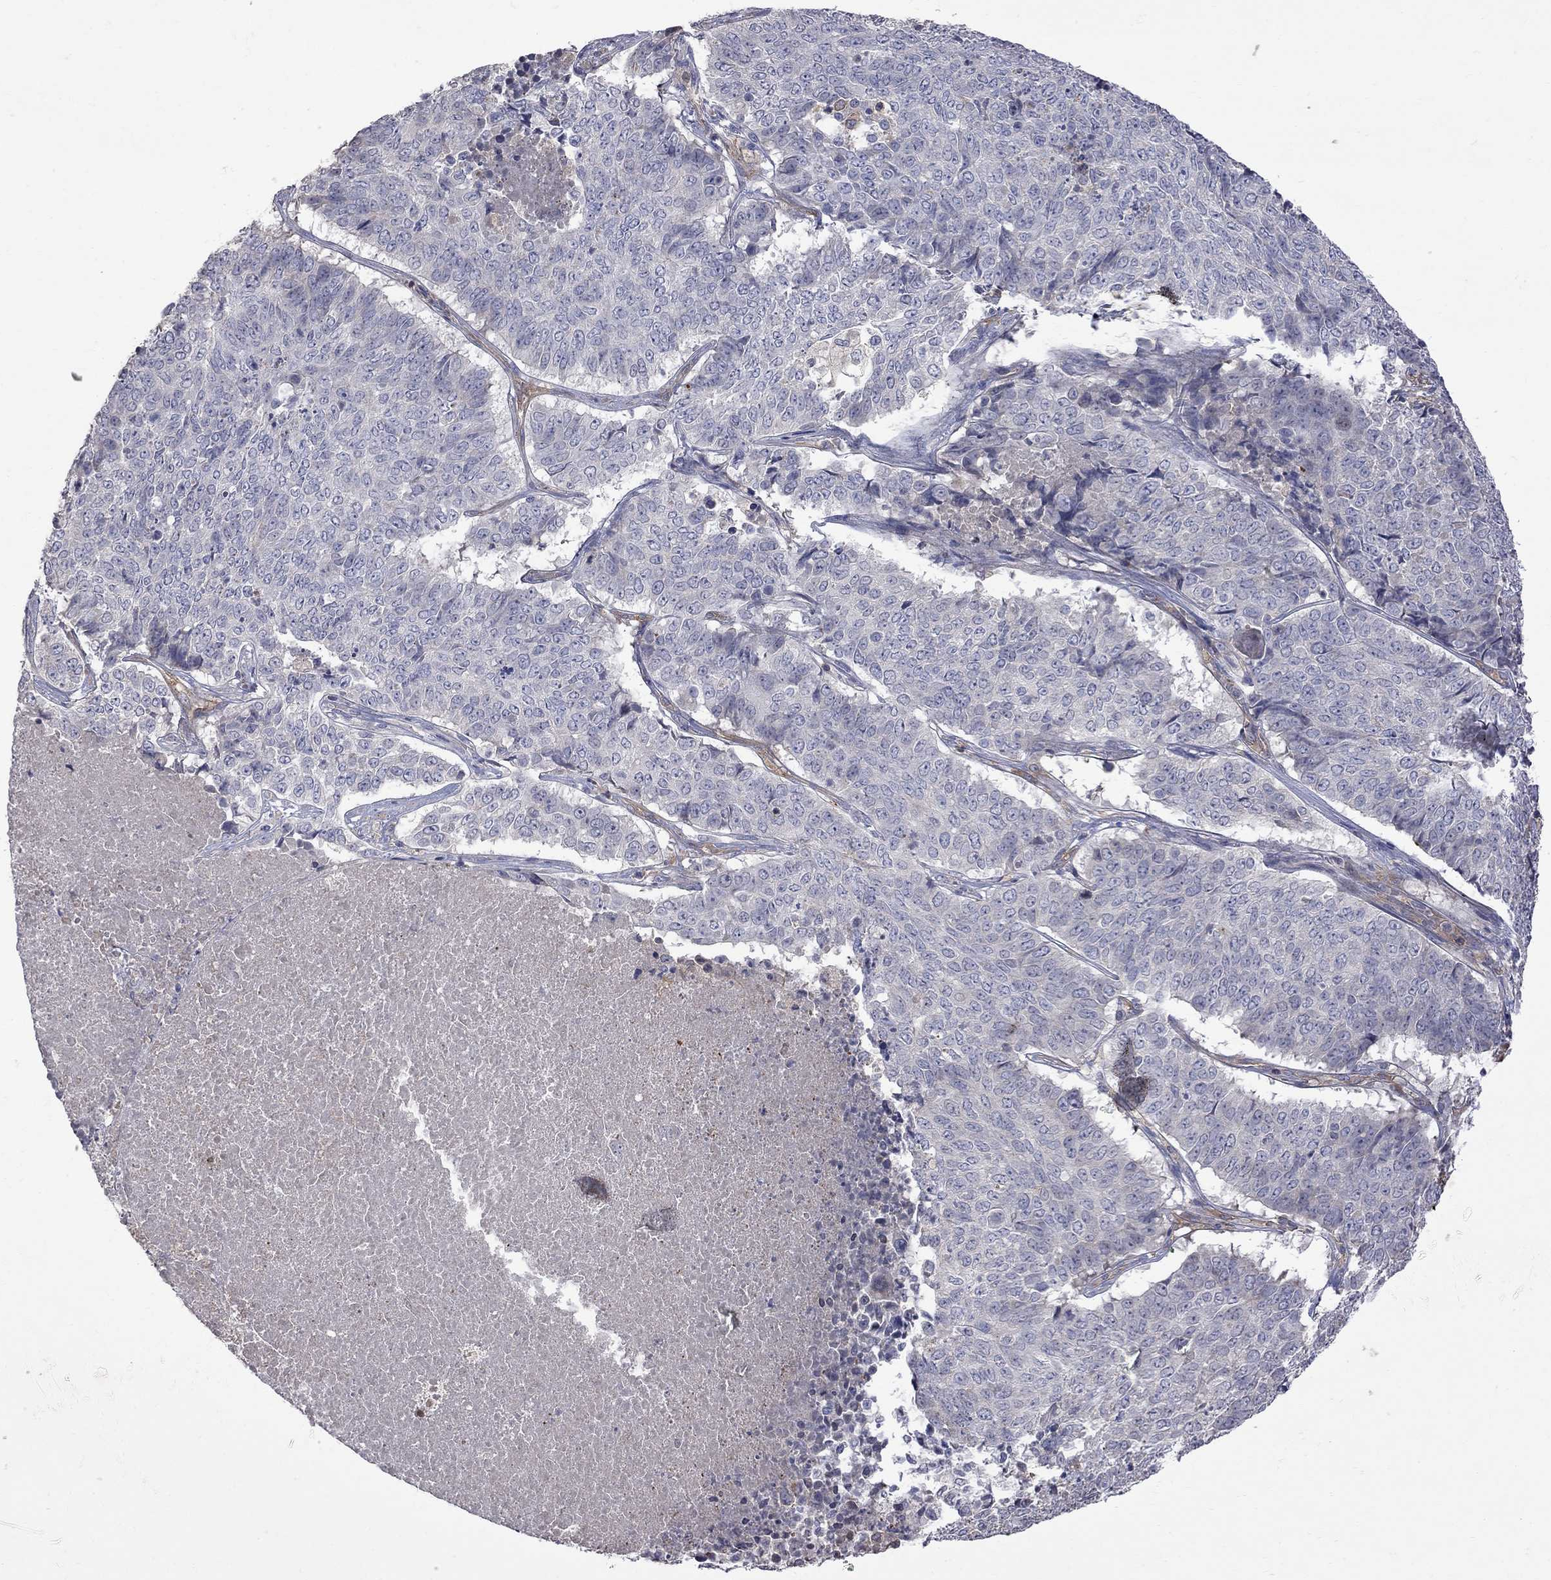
{"staining": {"intensity": "negative", "quantity": "none", "location": "none"}, "tissue": "lung cancer", "cell_type": "Tumor cells", "image_type": "cancer", "snomed": [{"axis": "morphology", "description": "Squamous cell carcinoma, NOS"}, {"axis": "topography", "description": "Lung"}], "caption": "High magnification brightfield microscopy of lung cancer stained with DAB (3,3'-diaminobenzidine) (brown) and counterstained with hematoxylin (blue): tumor cells show no significant staining. (Stains: DAB immunohistochemistry with hematoxylin counter stain, Microscopy: brightfield microscopy at high magnification).", "gene": "ABI3", "patient": {"sex": "male", "age": 64}}